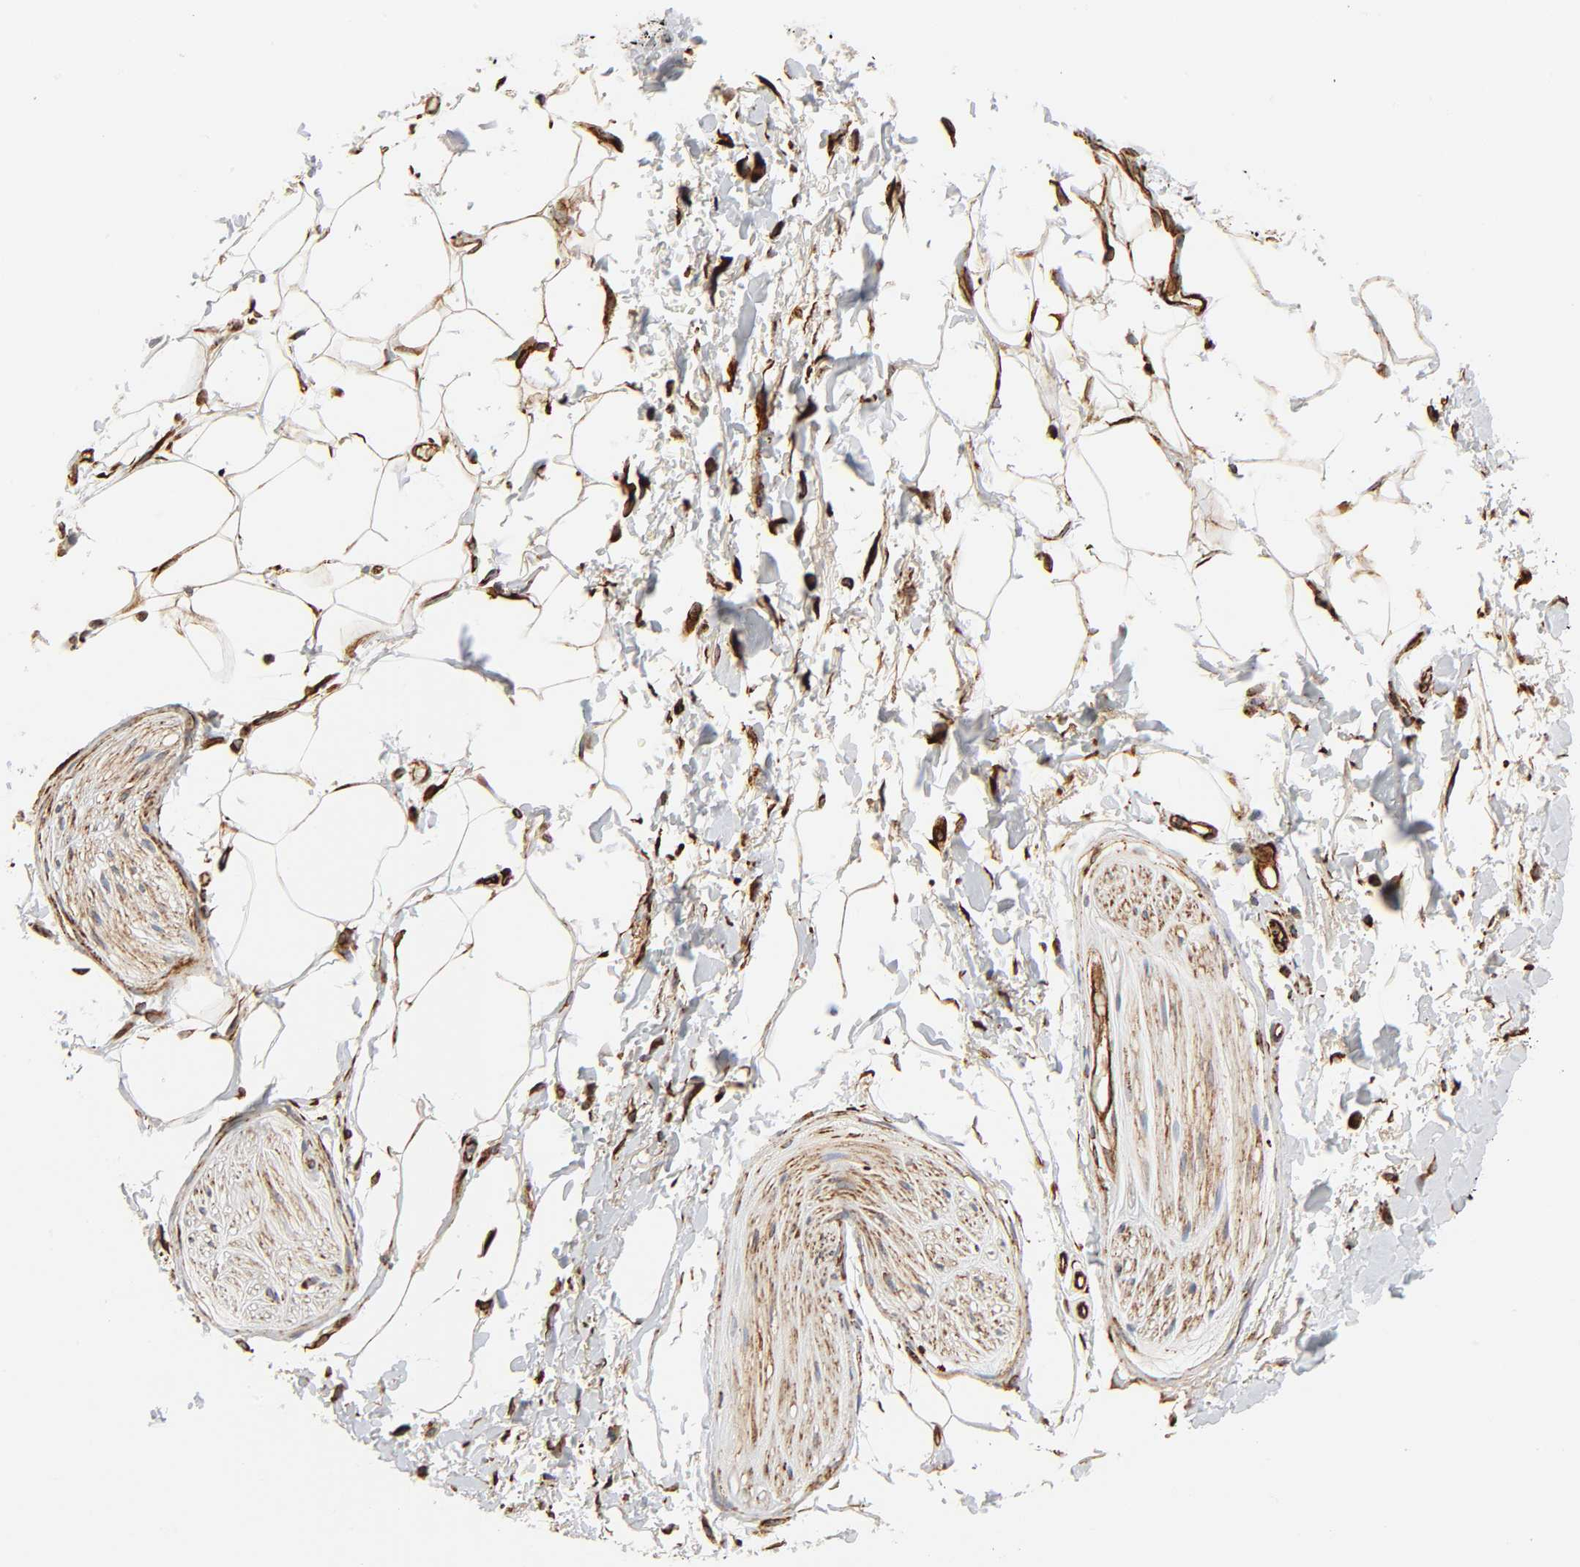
{"staining": {"intensity": "strong", "quantity": ">75%", "location": "cytoplasmic/membranous"}, "tissue": "adipose tissue", "cell_type": "Adipocytes", "image_type": "normal", "snomed": [{"axis": "morphology", "description": "Normal tissue, NOS"}, {"axis": "topography", "description": "Soft tissue"}, {"axis": "topography", "description": "Peripheral nerve tissue"}], "caption": "Adipose tissue stained for a protein (brown) demonstrates strong cytoplasmic/membranous positive positivity in about >75% of adipocytes.", "gene": "REEP5", "patient": {"sex": "female", "age": 71}}